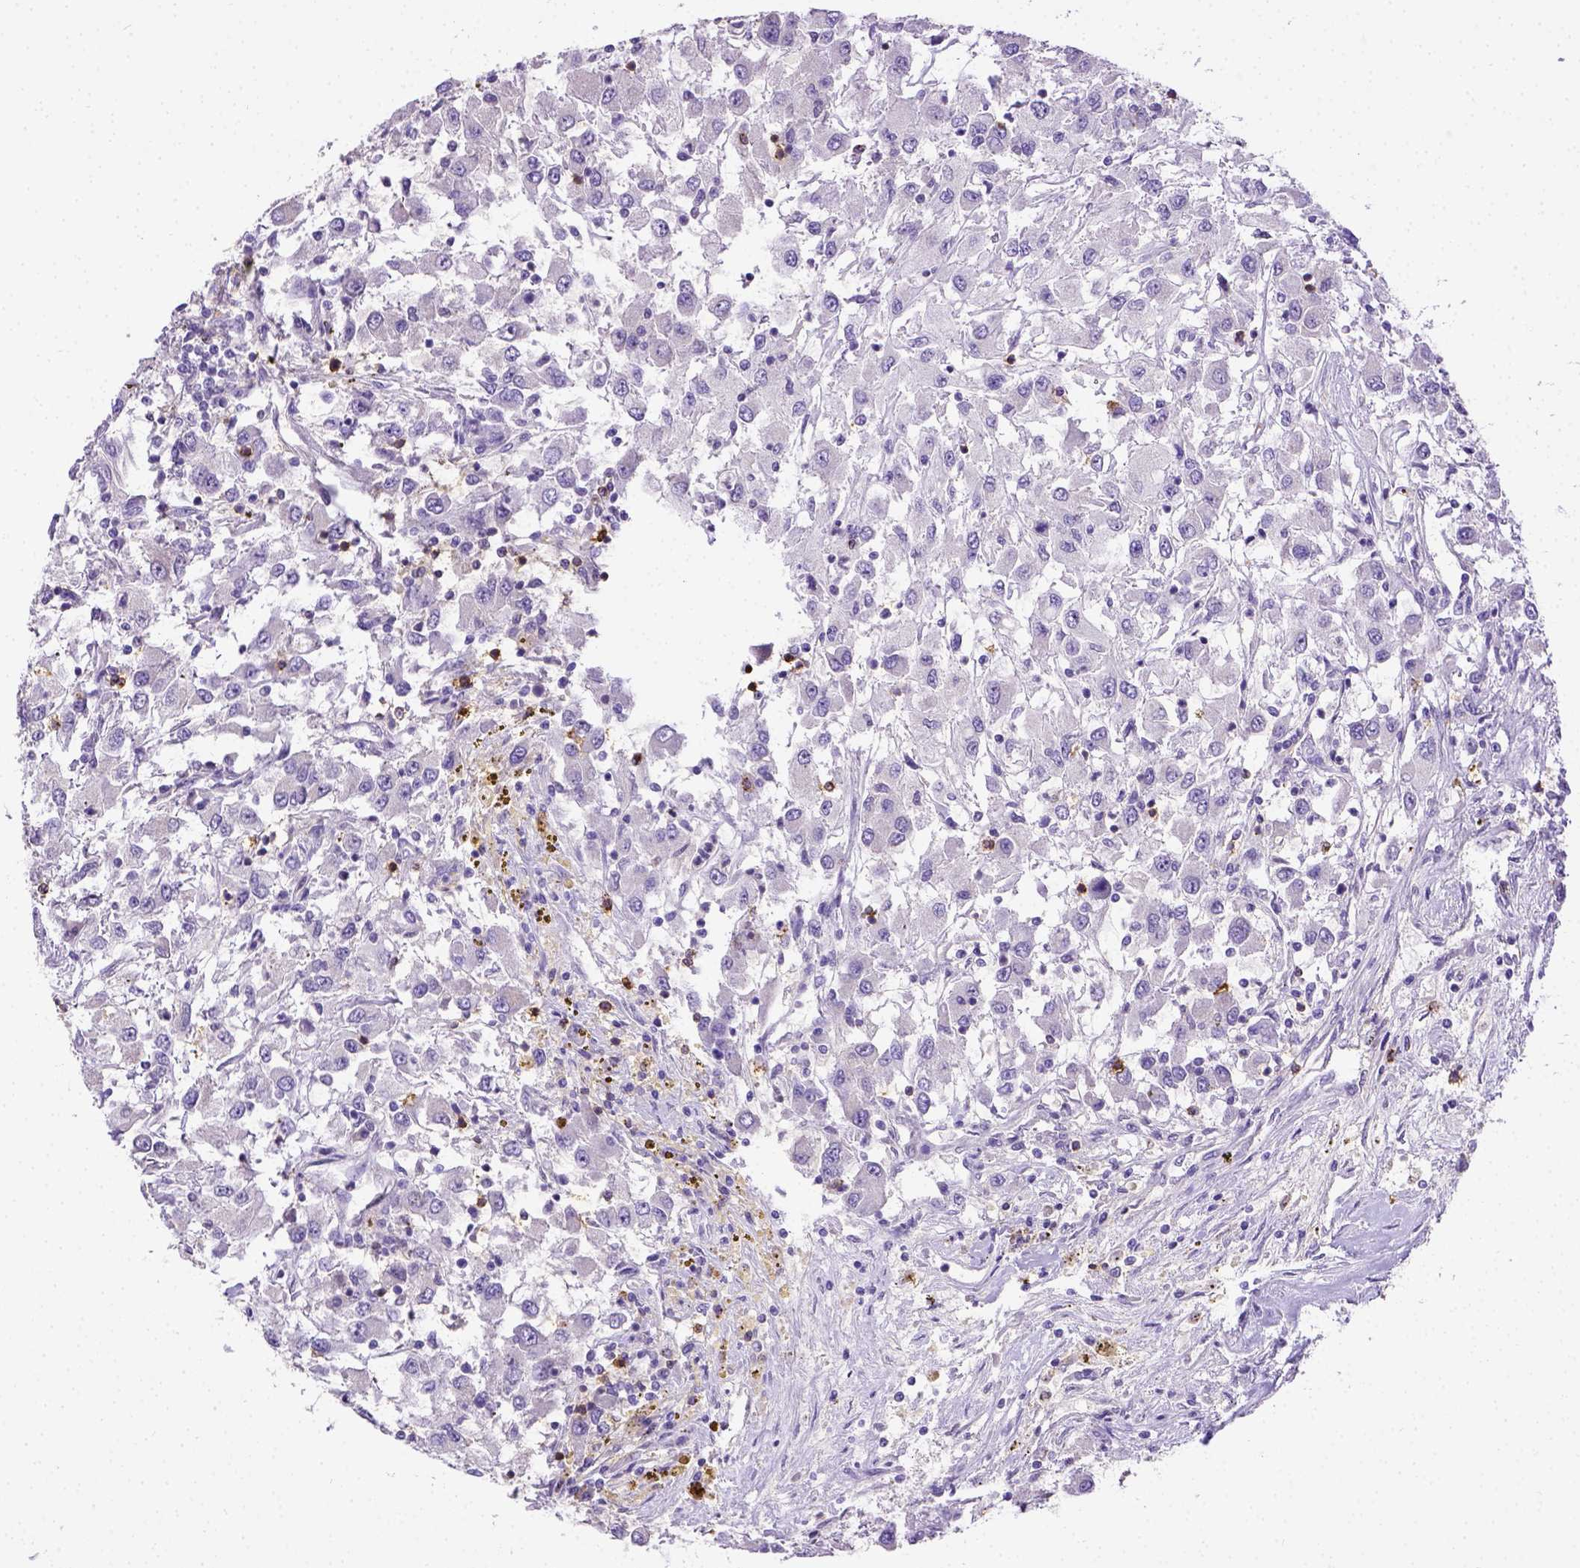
{"staining": {"intensity": "negative", "quantity": "none", "location": "none"}, "tissue": "renal cancer", "cell_type": "Tumor cells", "image_type": "cancer", "snomed": [{"axis": "morphology", "description": "Adenocarcinoma, NOS"}, {"axis": "topography", "description": "Kidney"}], "caption": "This is a photomicrograph of immunohistochemistry staining of adenocarcinoma (renal), which shows no expression in tumor cells.", "gene": "B3GAT1", "patient": {"sex": "female", "age": 67}}